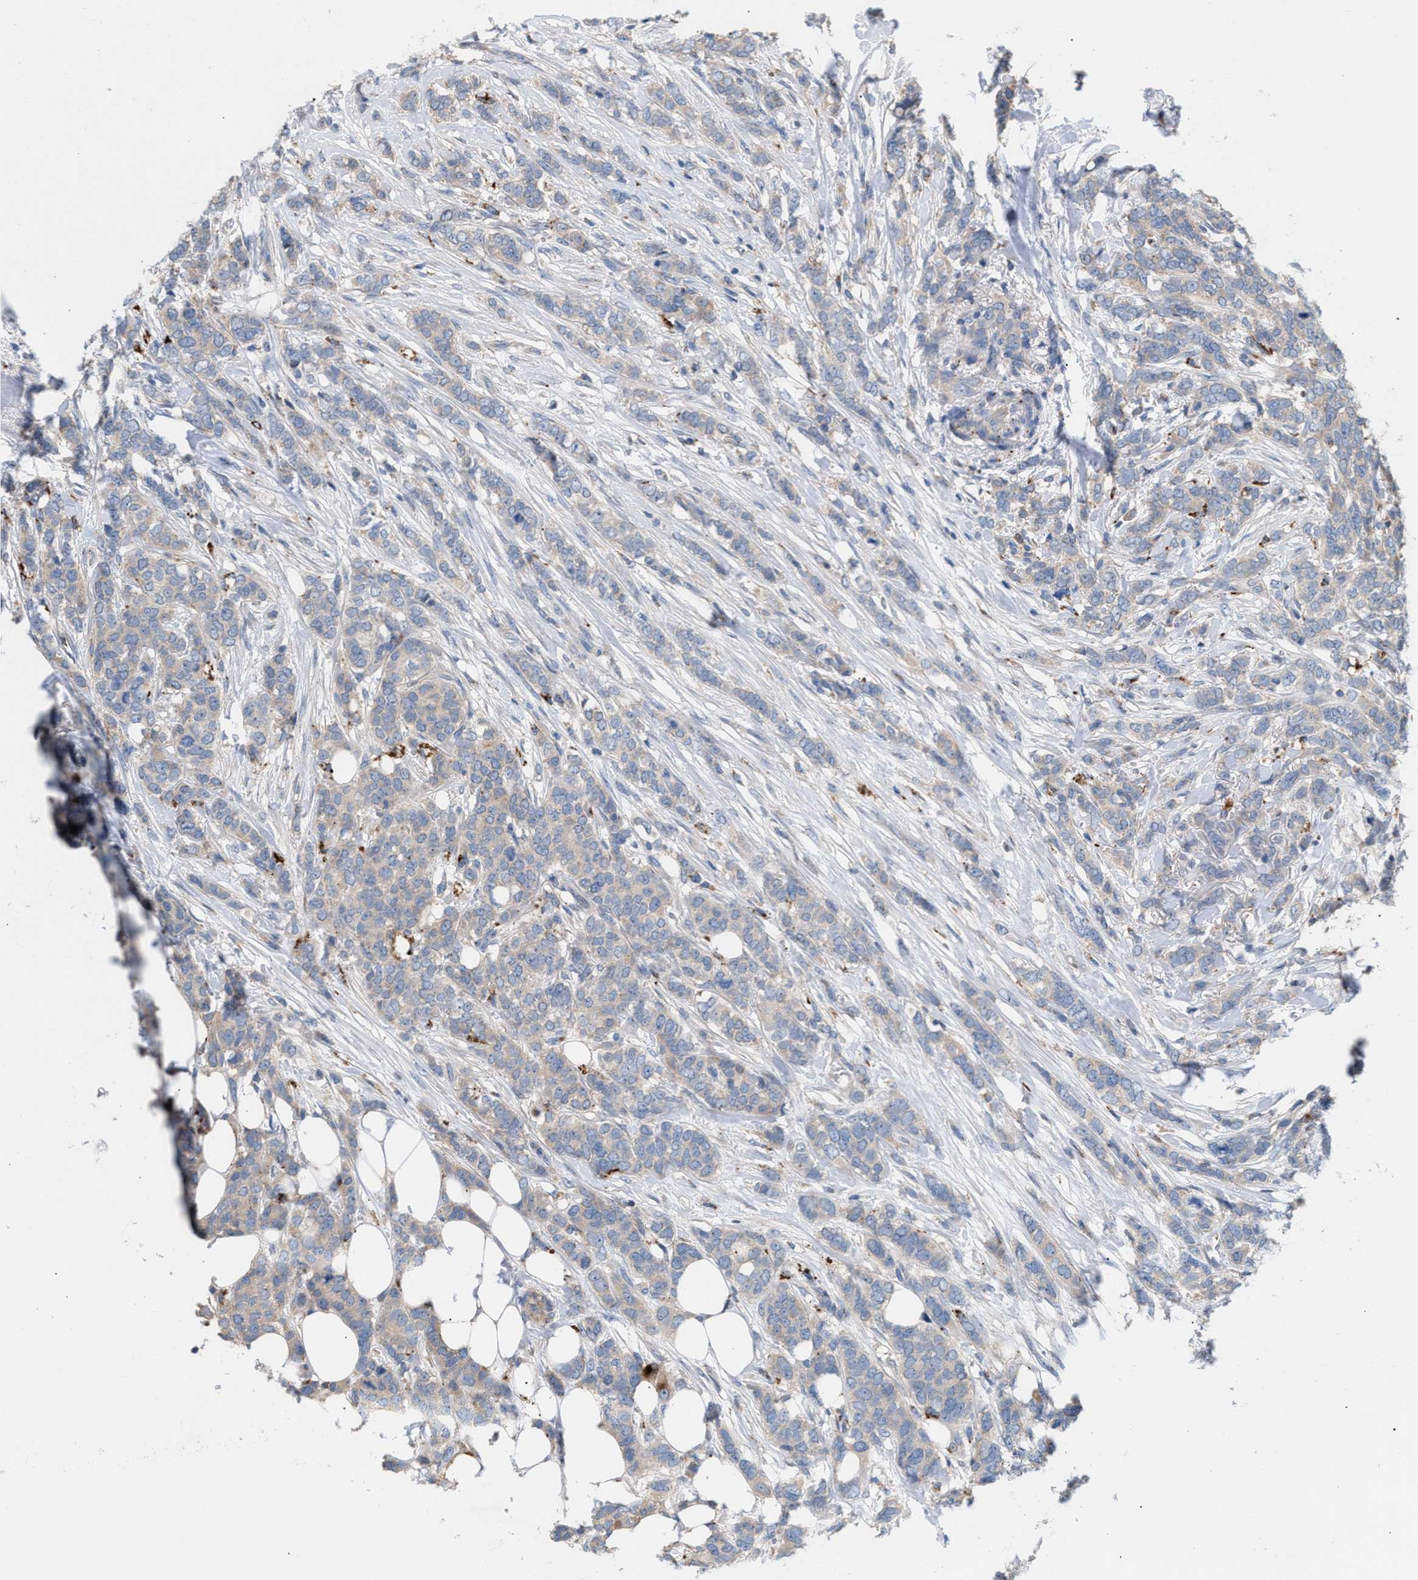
{"staining": {"intensity": "negative", "quantity": "none", "location": "none"}, "tissue": "breast cancer", "cell_type": "Tumor cells", "image_type": "cancer", "snomed": [{"axis": "morphology", "description": "Lobular carcinoma"}, {"axis": "topography", "description": "Skin"}, {"axis": "topography", "description": "Breast"}], "caption": "Protein analysis of breast cancer (lobular carcinoma) exhibits no significant staining in tumor cells.", "gene": "MBTD1", "patient": {"sex": "female", "age": 46}}